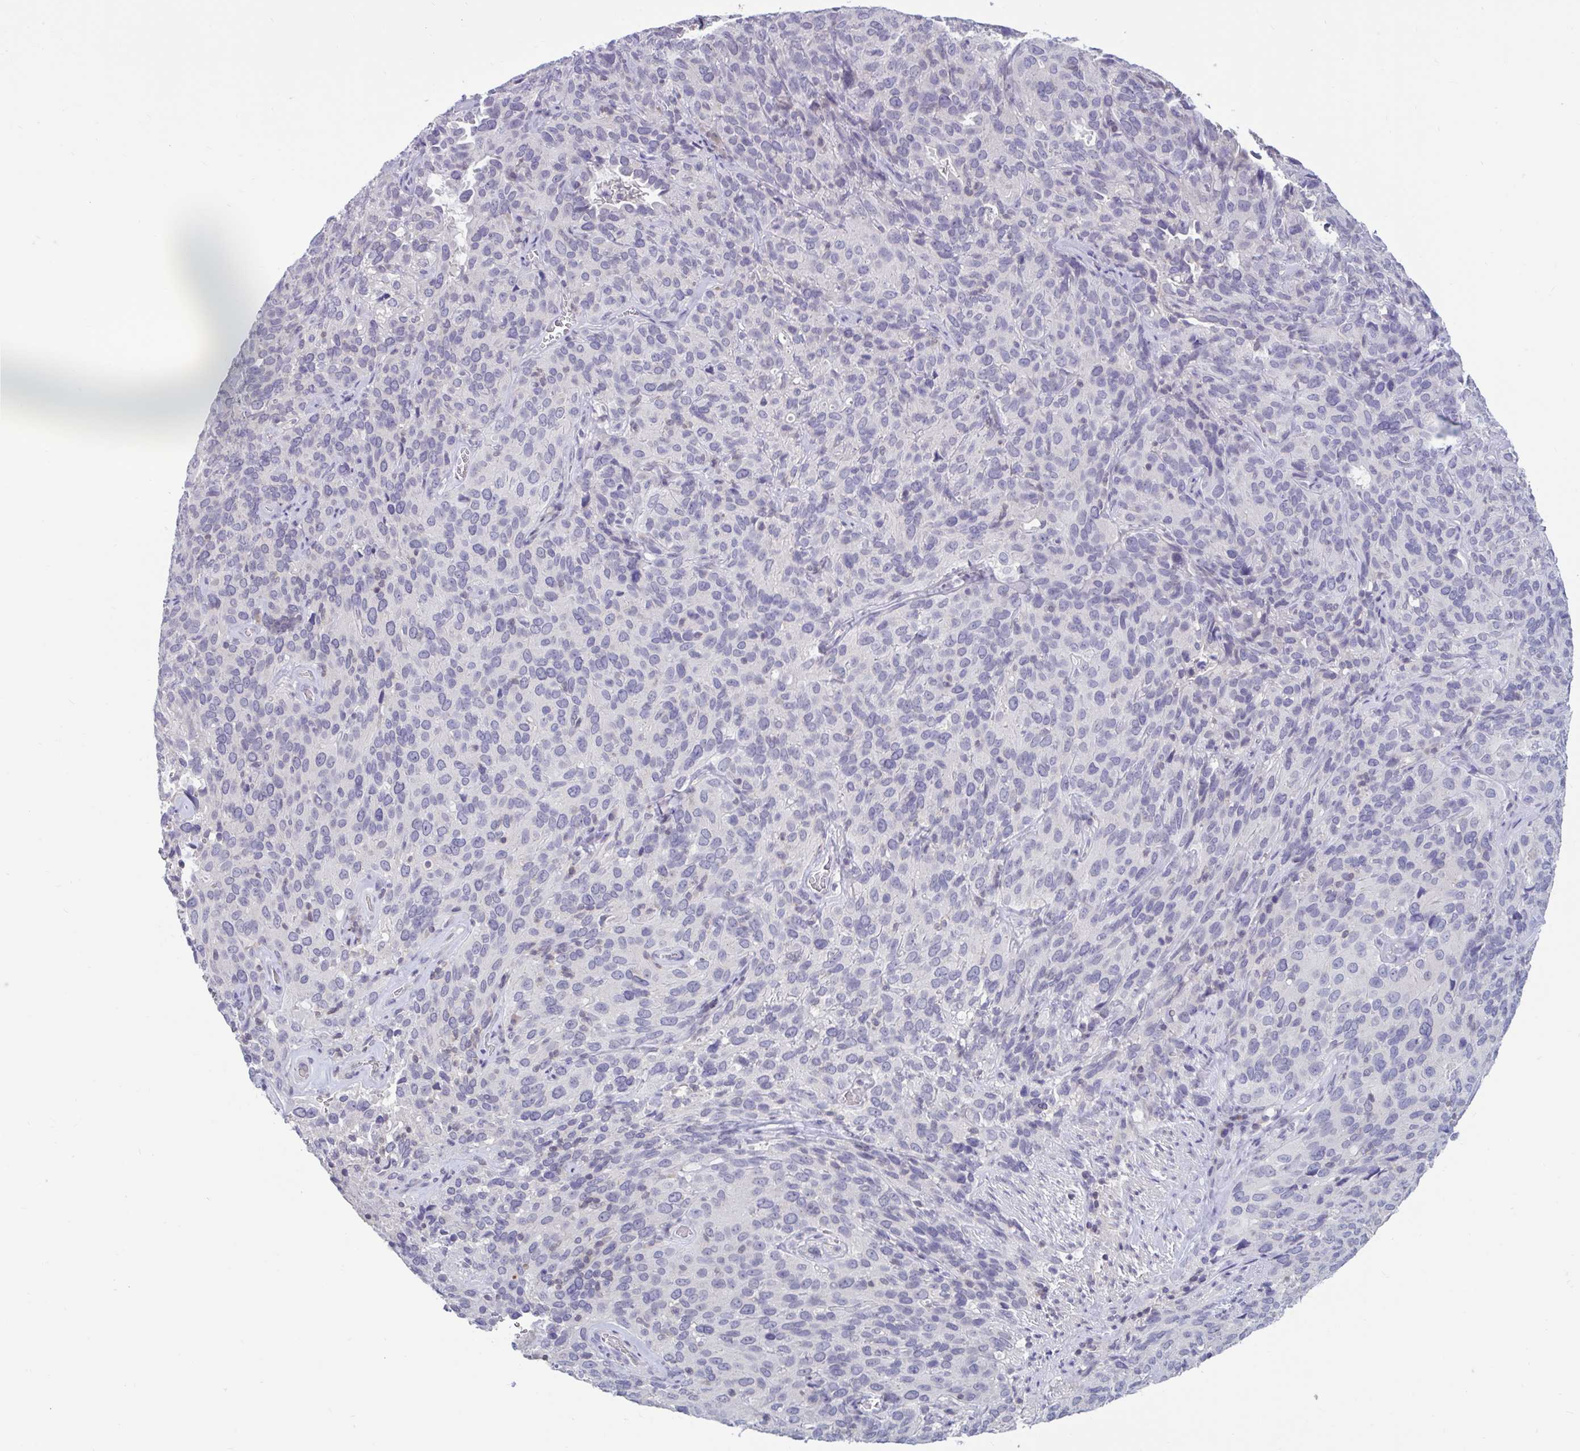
{"staining": {"intensity": "negative", "quantity": "none", "location": "none"}, "tissue": "cervical cancer", "cell_type": "Tumor cells", "image_type": "cancer", "snomed": [{"axis": "morphology", "description": "Squamous cell carcinoma, NOS"}, {"axis": "topography", "description": "Cervix"}], "caption": "This is an immunohistochemistry (IHC) micrograph of human squamous cell carcinoma (cervical). There is no expression in tumor cells.", "gene": "ARPP19", "patient": {"sex": "female", "age": 51}}